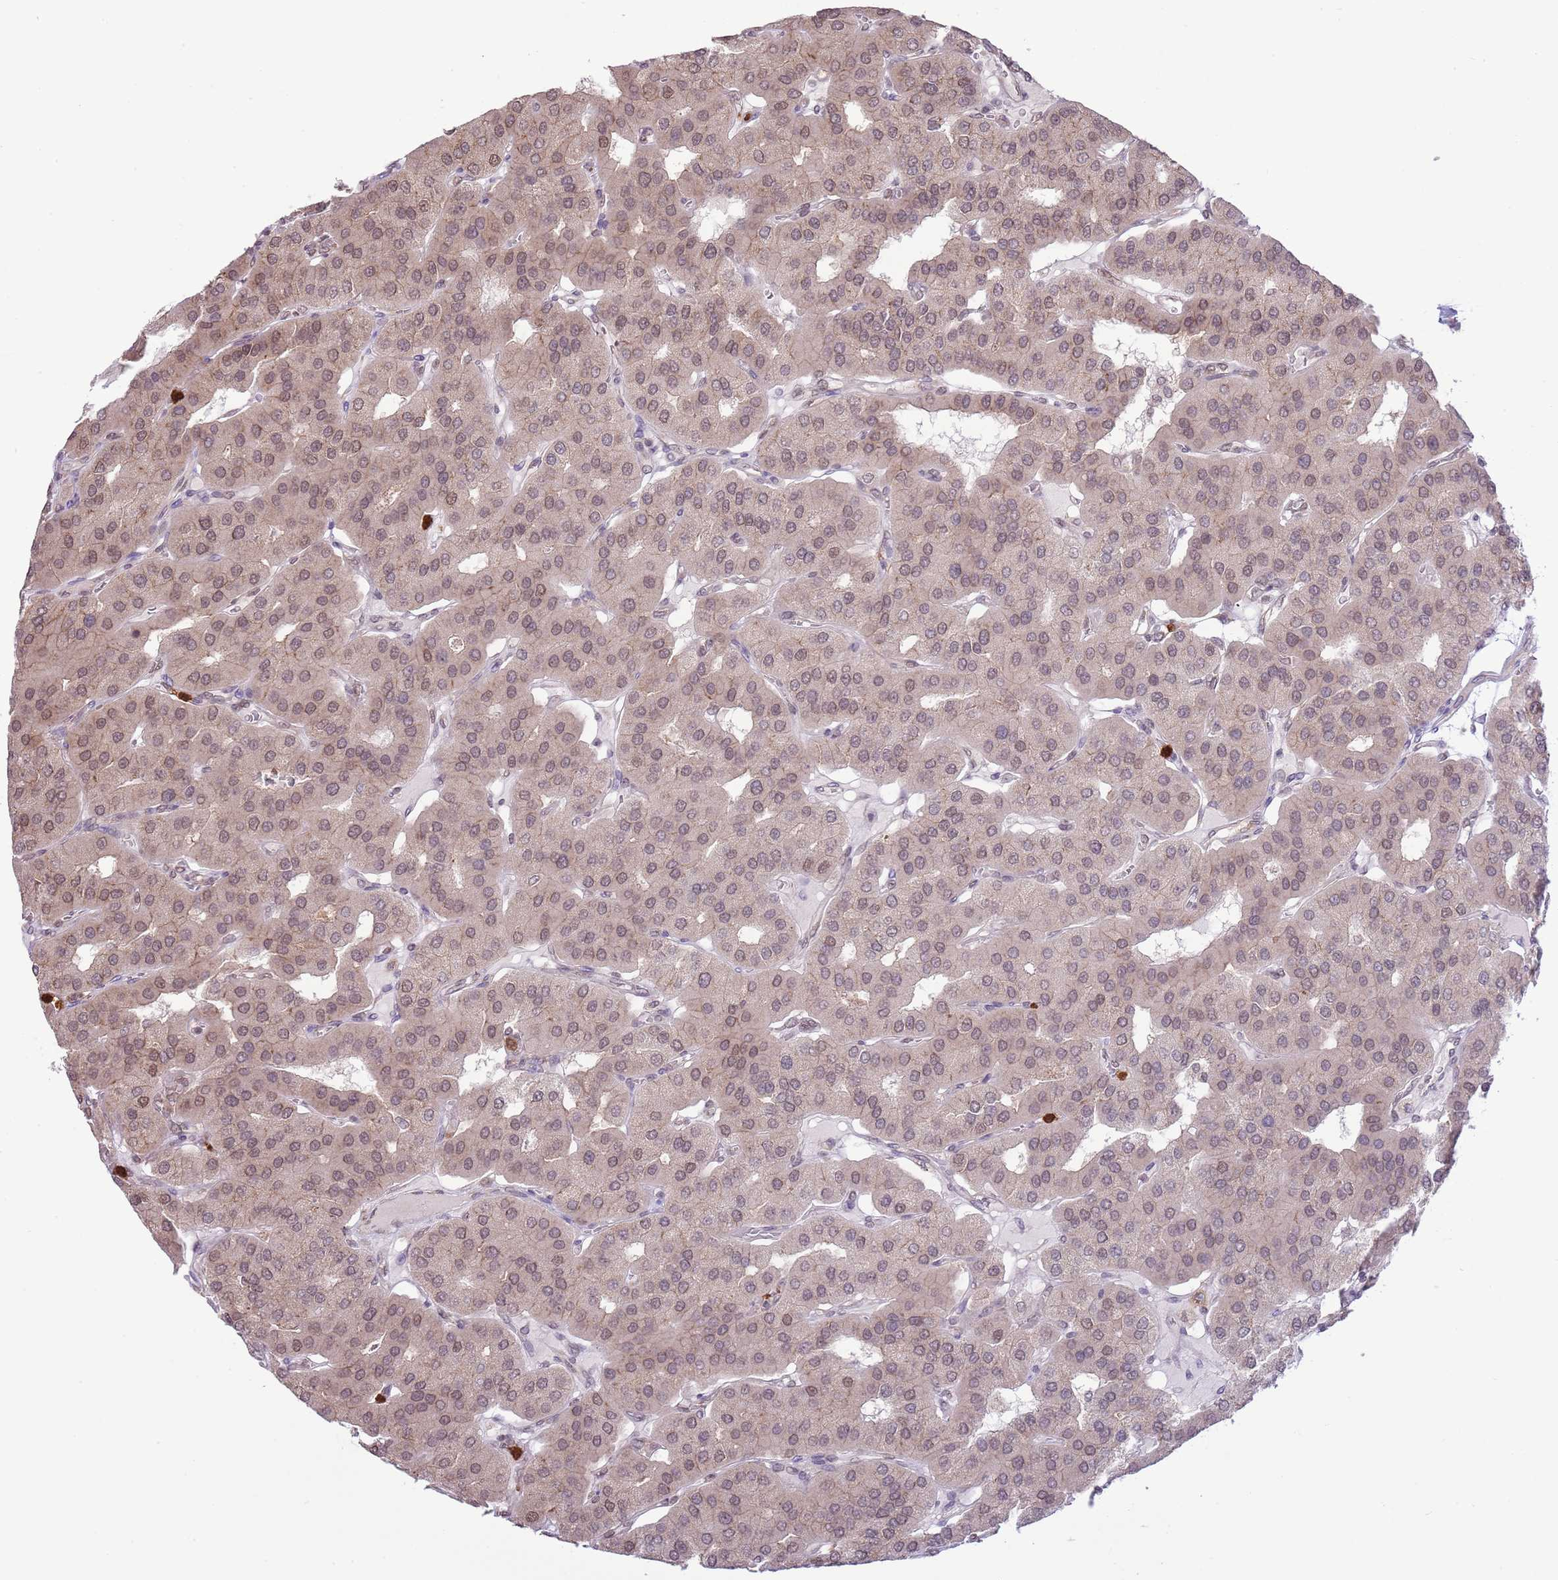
{"staining": {"intensity": "weak", "quantity": "25%-75%", "location": "nuclear"}, "tissue": "parathyroid gland", "cell_type": "Glandular cells", "image_type": "normal", "snomed": [{"axis": "morphology", "description": "Normal tissue, NOS"}, {"axis": "morphology", "description": "Adenoma, NOS"}, {"axis": "topography", "description": "Parathyroid gland"}], "caption": "Approximately 25%-75% of glandular cells in normal human parathyroid gland demonstrate weak nuclear protein staining as visualized by brown immunohistochemical staining.", "gene": "AMIGO1", "patient": {"sex": "female", "age": 86}}